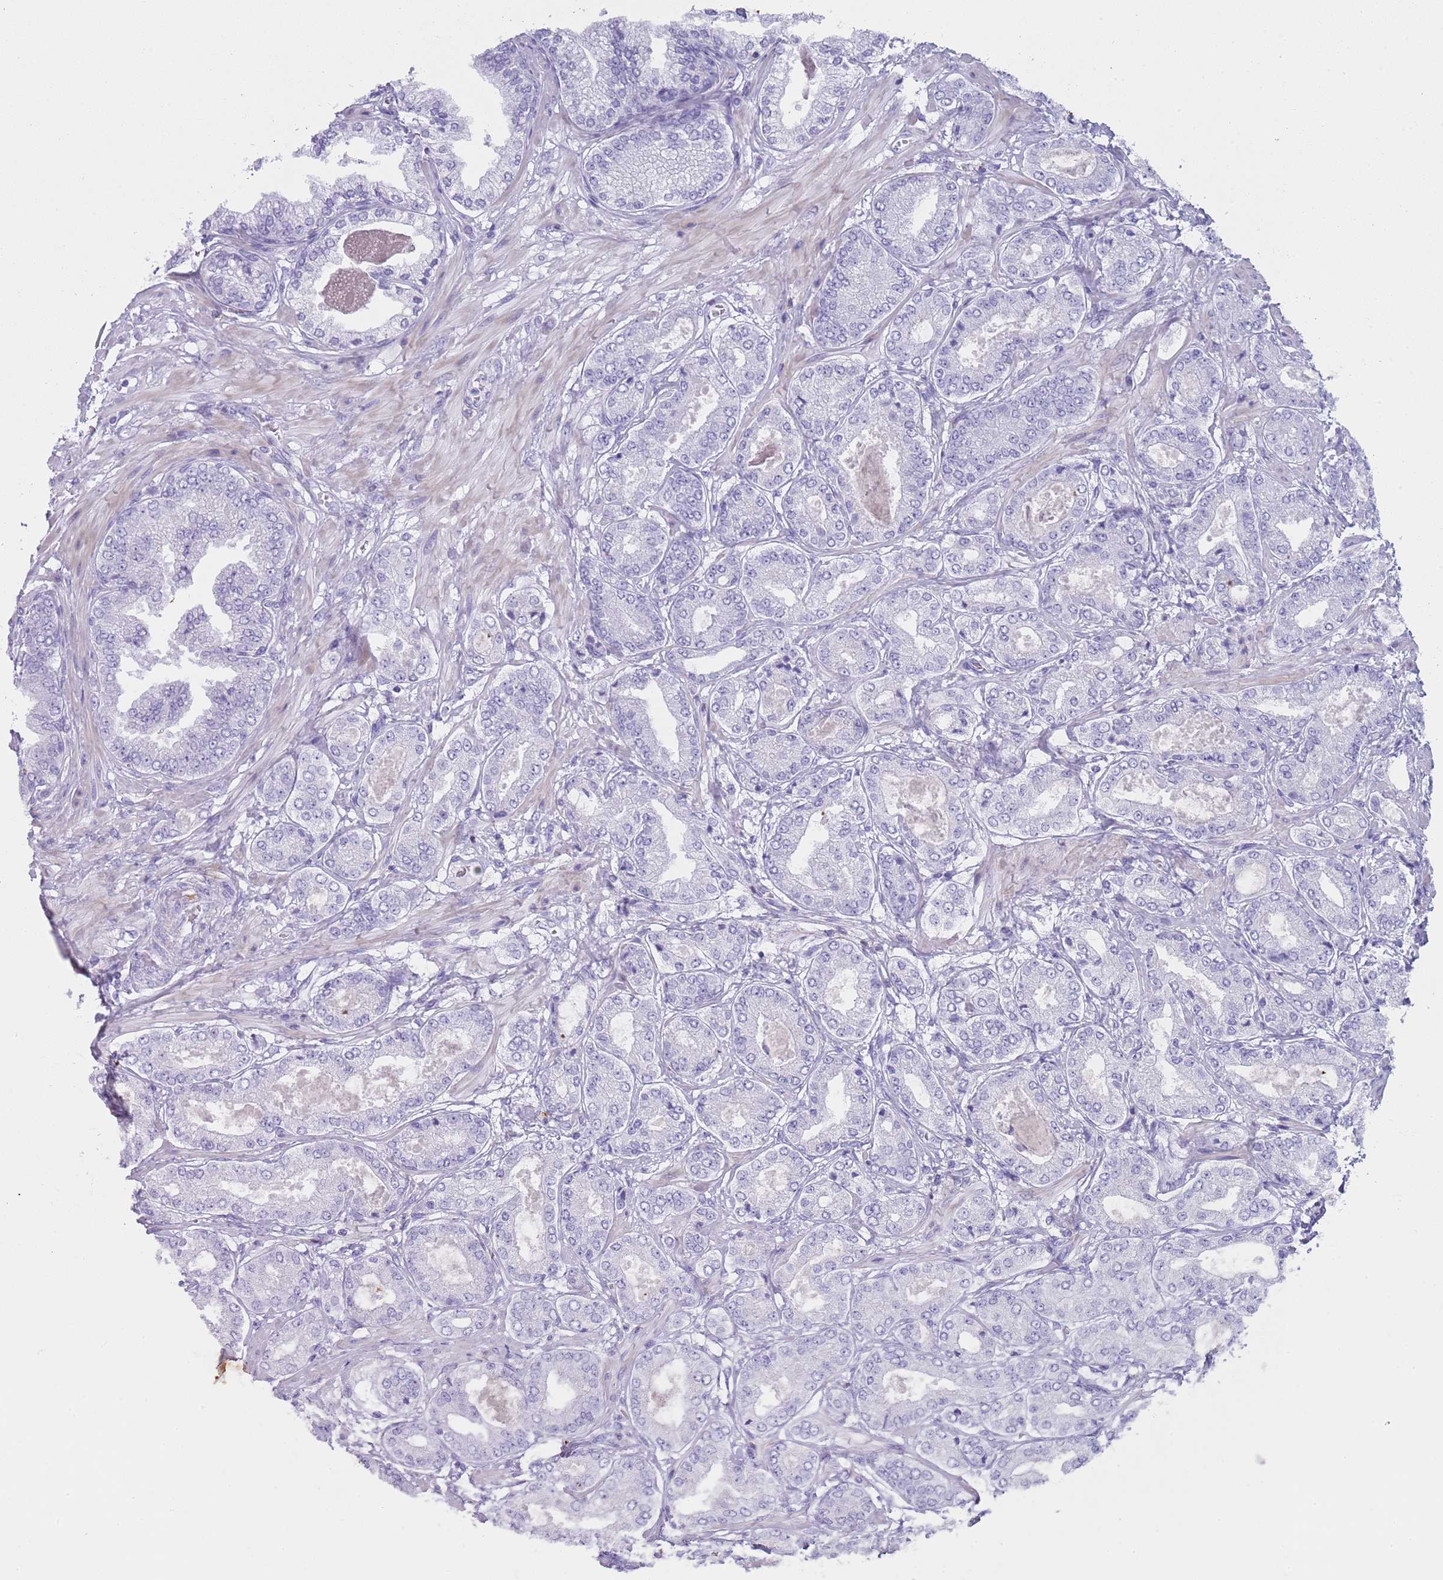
{"staining": {"intensity": "negative", "quantity": "none", "location": "none"}, "tissue": "prostate cancer", "cell_type": "Tumor cells", "image_type": "cancer", "snomed": [{"axis": "morphology", "description": "Adenocarcinoma, Low grade"}, {"axis": "topography", "description": "Prostate"}], "caption": "This micrograph is of prostate cancer (low-grade adenocarcinoma) stained with immunohistochemistry (IHC) to label a protein in brown with the nuclei are counter-stained blue. There is no expression in tumor cells.", "gene": "NBPF20", "patient": {"sex": "male", "age": 63}}